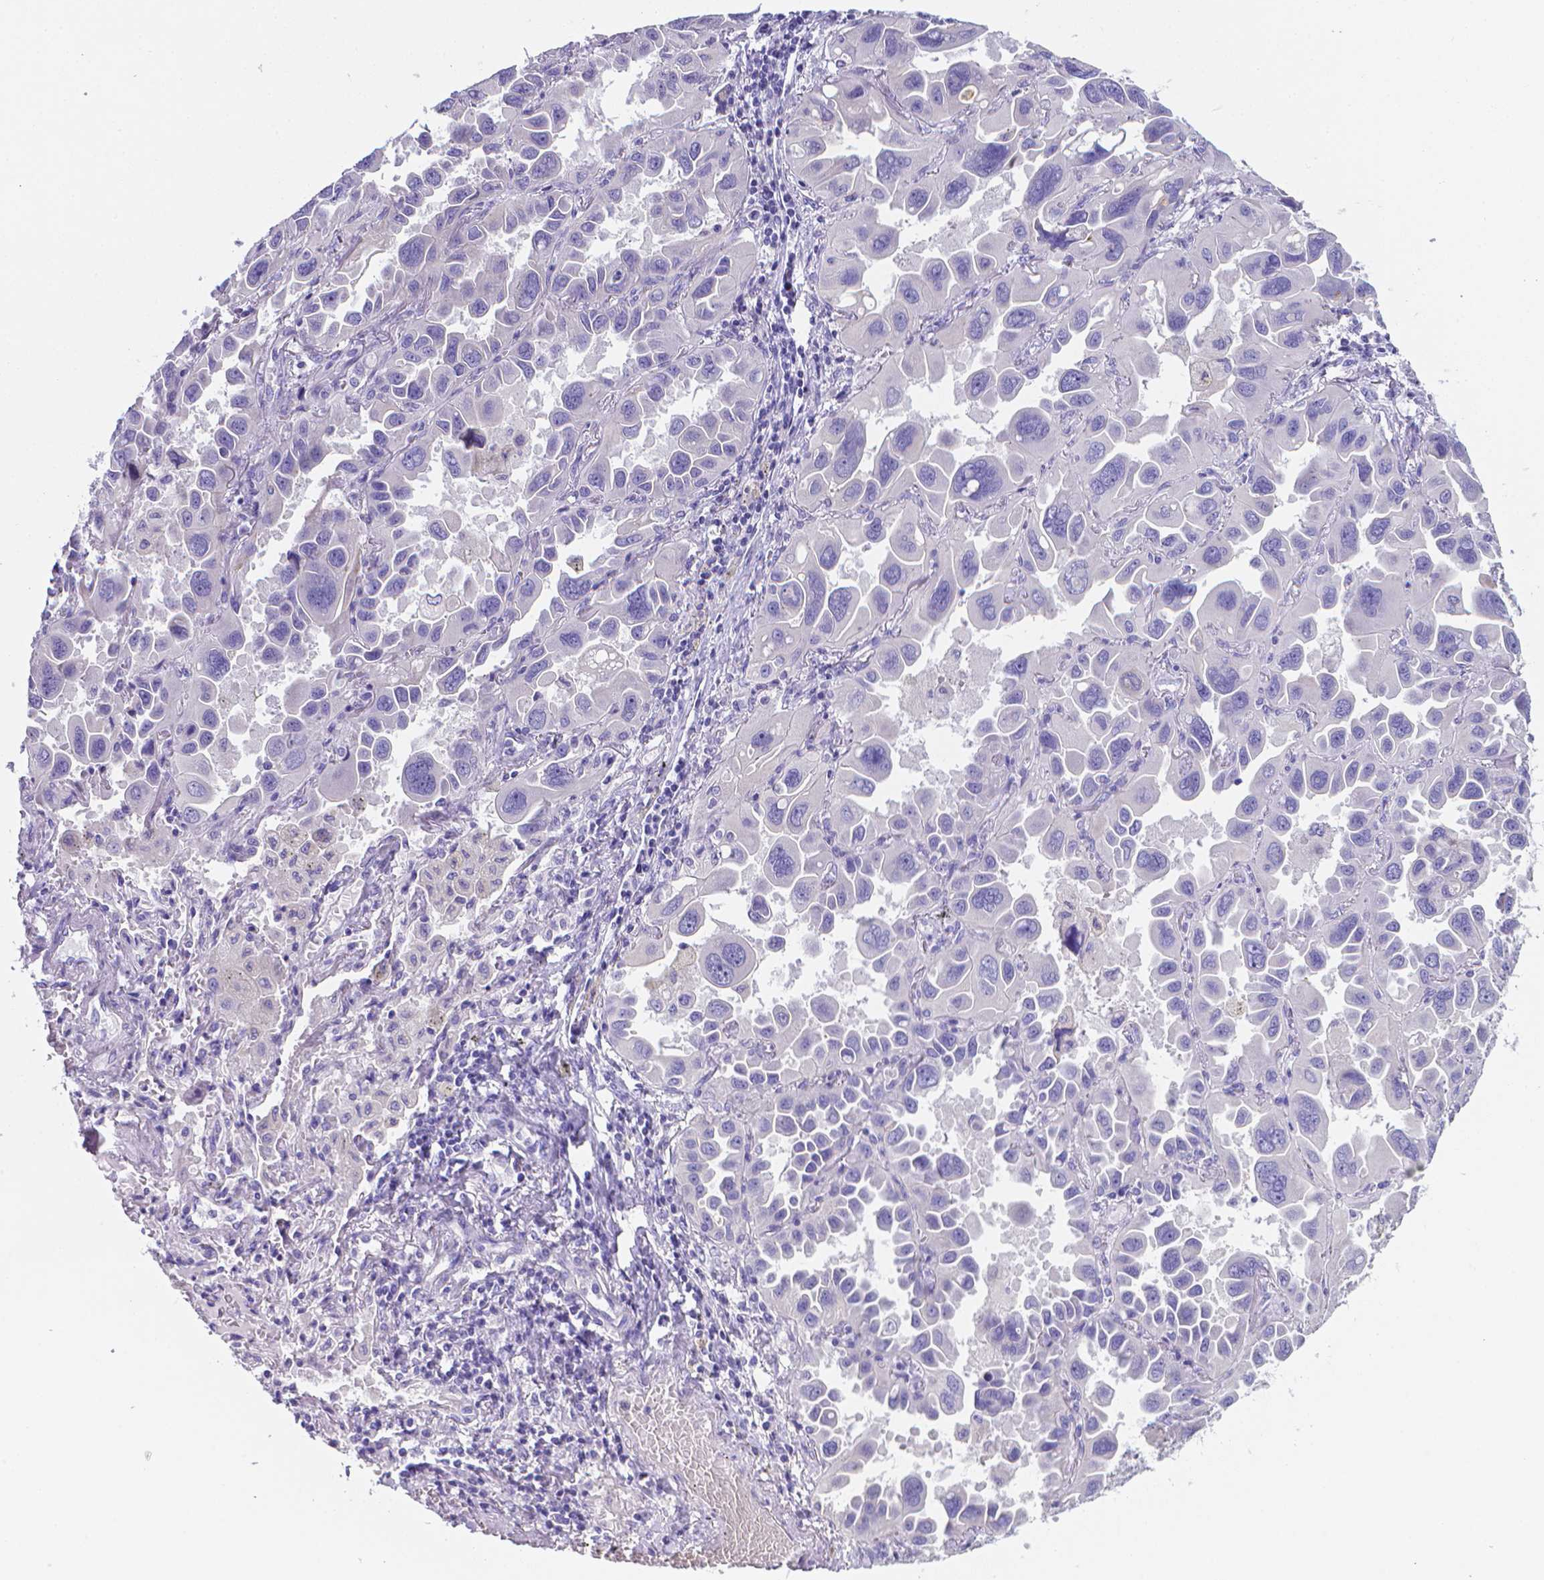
{"staining": {"intensity": "negative", "quantity": "none", "location": "none"}, "tissue": "lung cancer", "cell_type": "Tumor cells", "image_type": "cancer", "snomed": [{"axis": "morphology", "description": "Adenocarcinoma, NOS"}, {"axis": "topography", "description": "Lung"}], "caption": "Immunohistochemistry histopathology image of lung cancer (adenocarcinoma) stained for a protein (brown), which demonstrates no expression in tumor cells.", "gene": "LRRC73", "patient": {"sex": "male", "age": 64}}